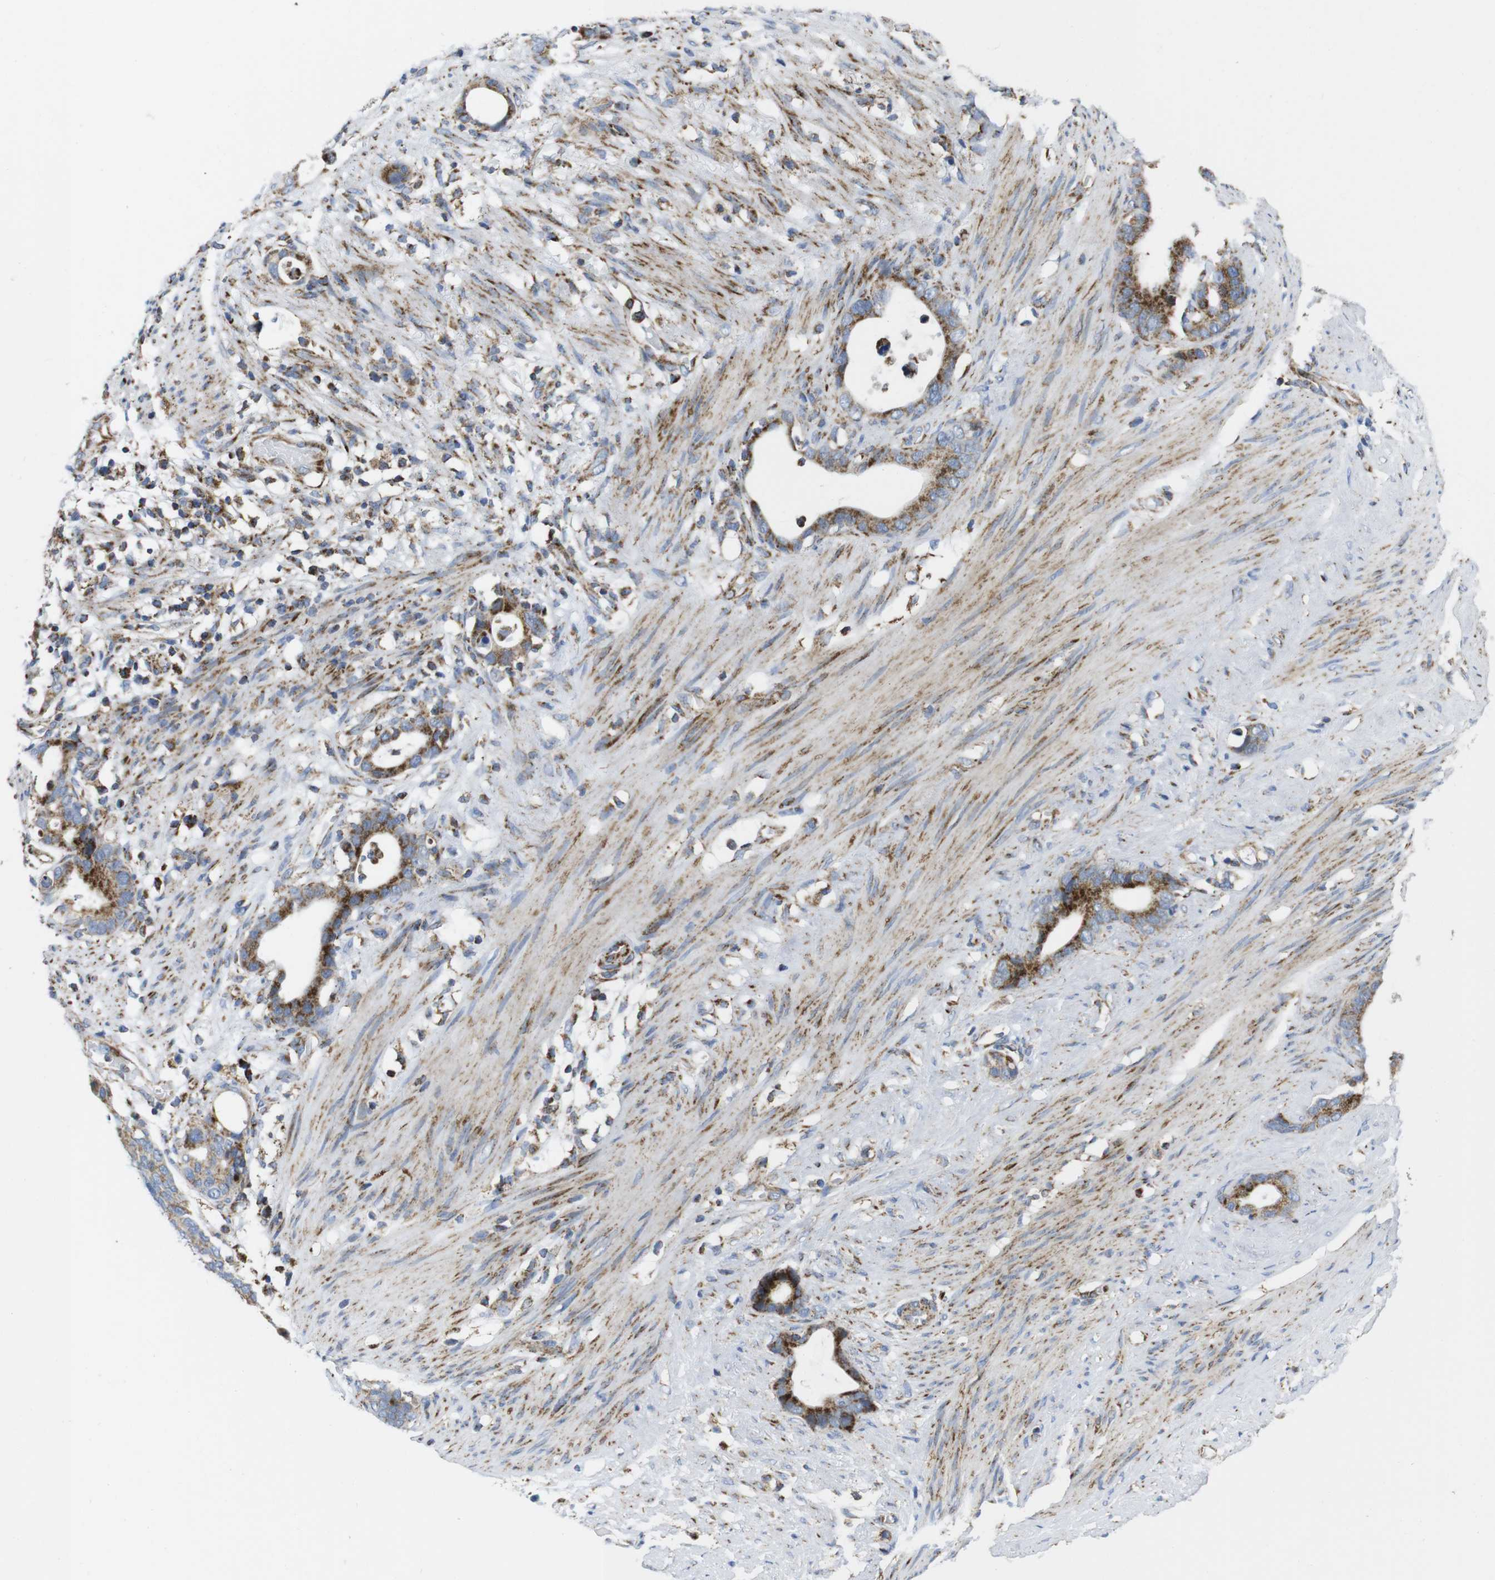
{"staining": {"intensity": "moderate", "quantity": ">75%", "location": "cytoplasmic/membranous"}, "tissue": "stomach cancer", "cell_type": "Tumor cells", "image_type": "cancer", "snomed": [{"axis": "morphology", "description": "Adenocarcinoma, NOS"}, {"axis": "topography", "description": "Stomach"}], "caption": "Stomach adenocarcinoma tissue shows moderate cytoplasmic/membranous expression in about >75% of tumor cells", "gene": "TMEM192", "patient": {"sex": "female", "age": 75}}